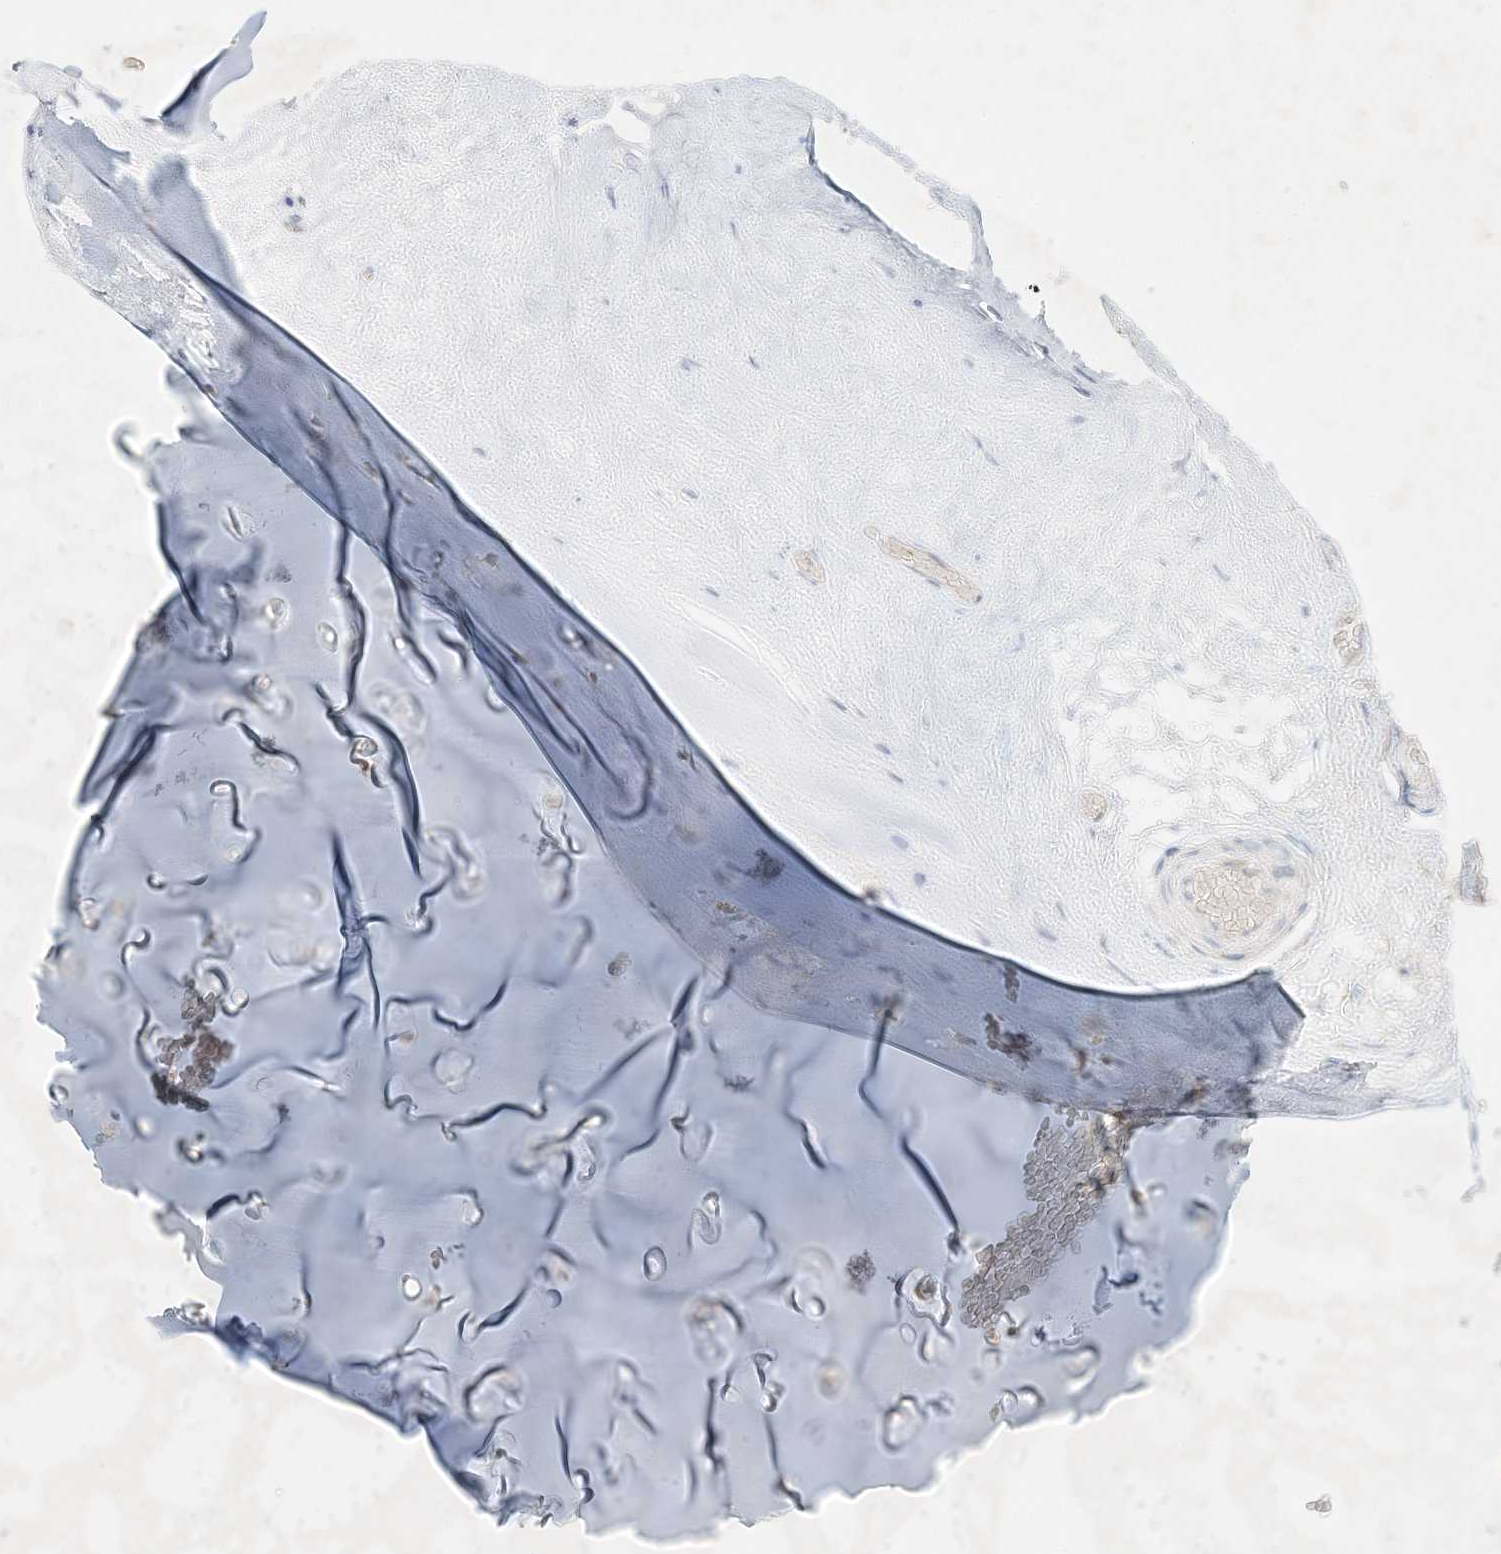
{"staining": {"intensity": "negative", "quantity": "none", "location": "none"}, "tissue": "adipose tissue", "cell_type": "Adipocytes", "image_type": "normal", "snomed": [{"axis": "morphology", "description": "Normal tissue, NOS"}, {"axis": "morphology", "description": "Basal cell carcinoma"}, {"axis": "topography", "description": "Cartilage tissue"}, {"axis": "topography", "description": "Nasopharynx"}, {"axis": "topography", "description": "Oral tissue"}], "caption": "High magnification brightfield microscopy of unremarkable adipose tissue stained with DAB (3,3'-diaminobenzidine) (brown) and counterstained with hematoxylin (blue): adipocytes show no significant positivity. (Immunohistochemistry, brightfield microscopy, high magnification).", "gene": "STK11IP", "patient": {"sex": "female", "age": 77}}